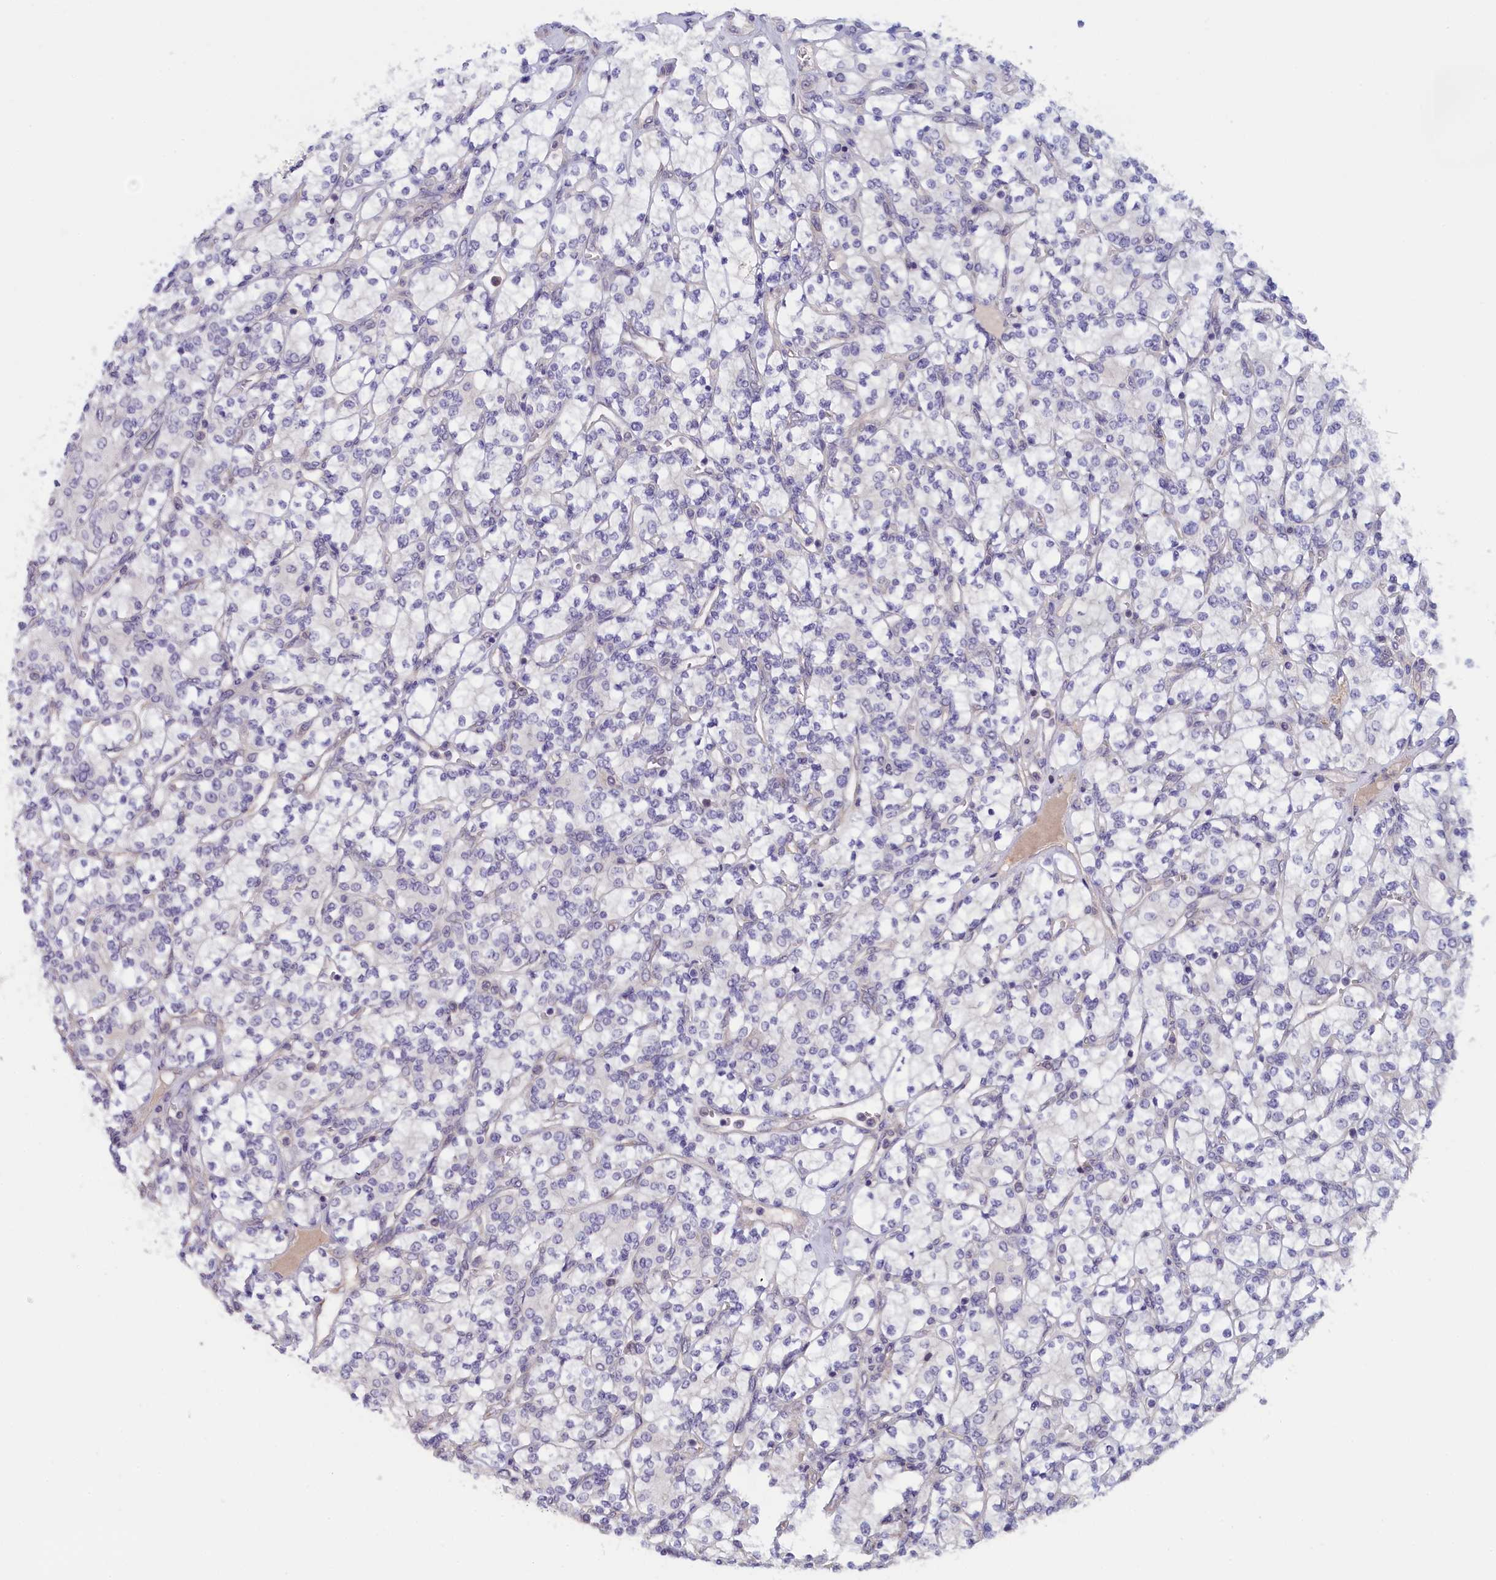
{"staining": {"intensity": "negative", "quantity": "none", "location": "none"}, "tissue": "renal cancer", "cell_type": "Tumor cells", "image_type": "cancer", "snomed": [{"axis": "morphology", "description": "Adenocarcinoma, NOS"}, {"axis": "topography", "description": "Kidney"}], "caption": "The photomicrograph displays no significant positivity in tumor cells of adenocarcinoma (renal).", "gene": "IGFALS", "patient": {"sex": "male", "age": 77}}